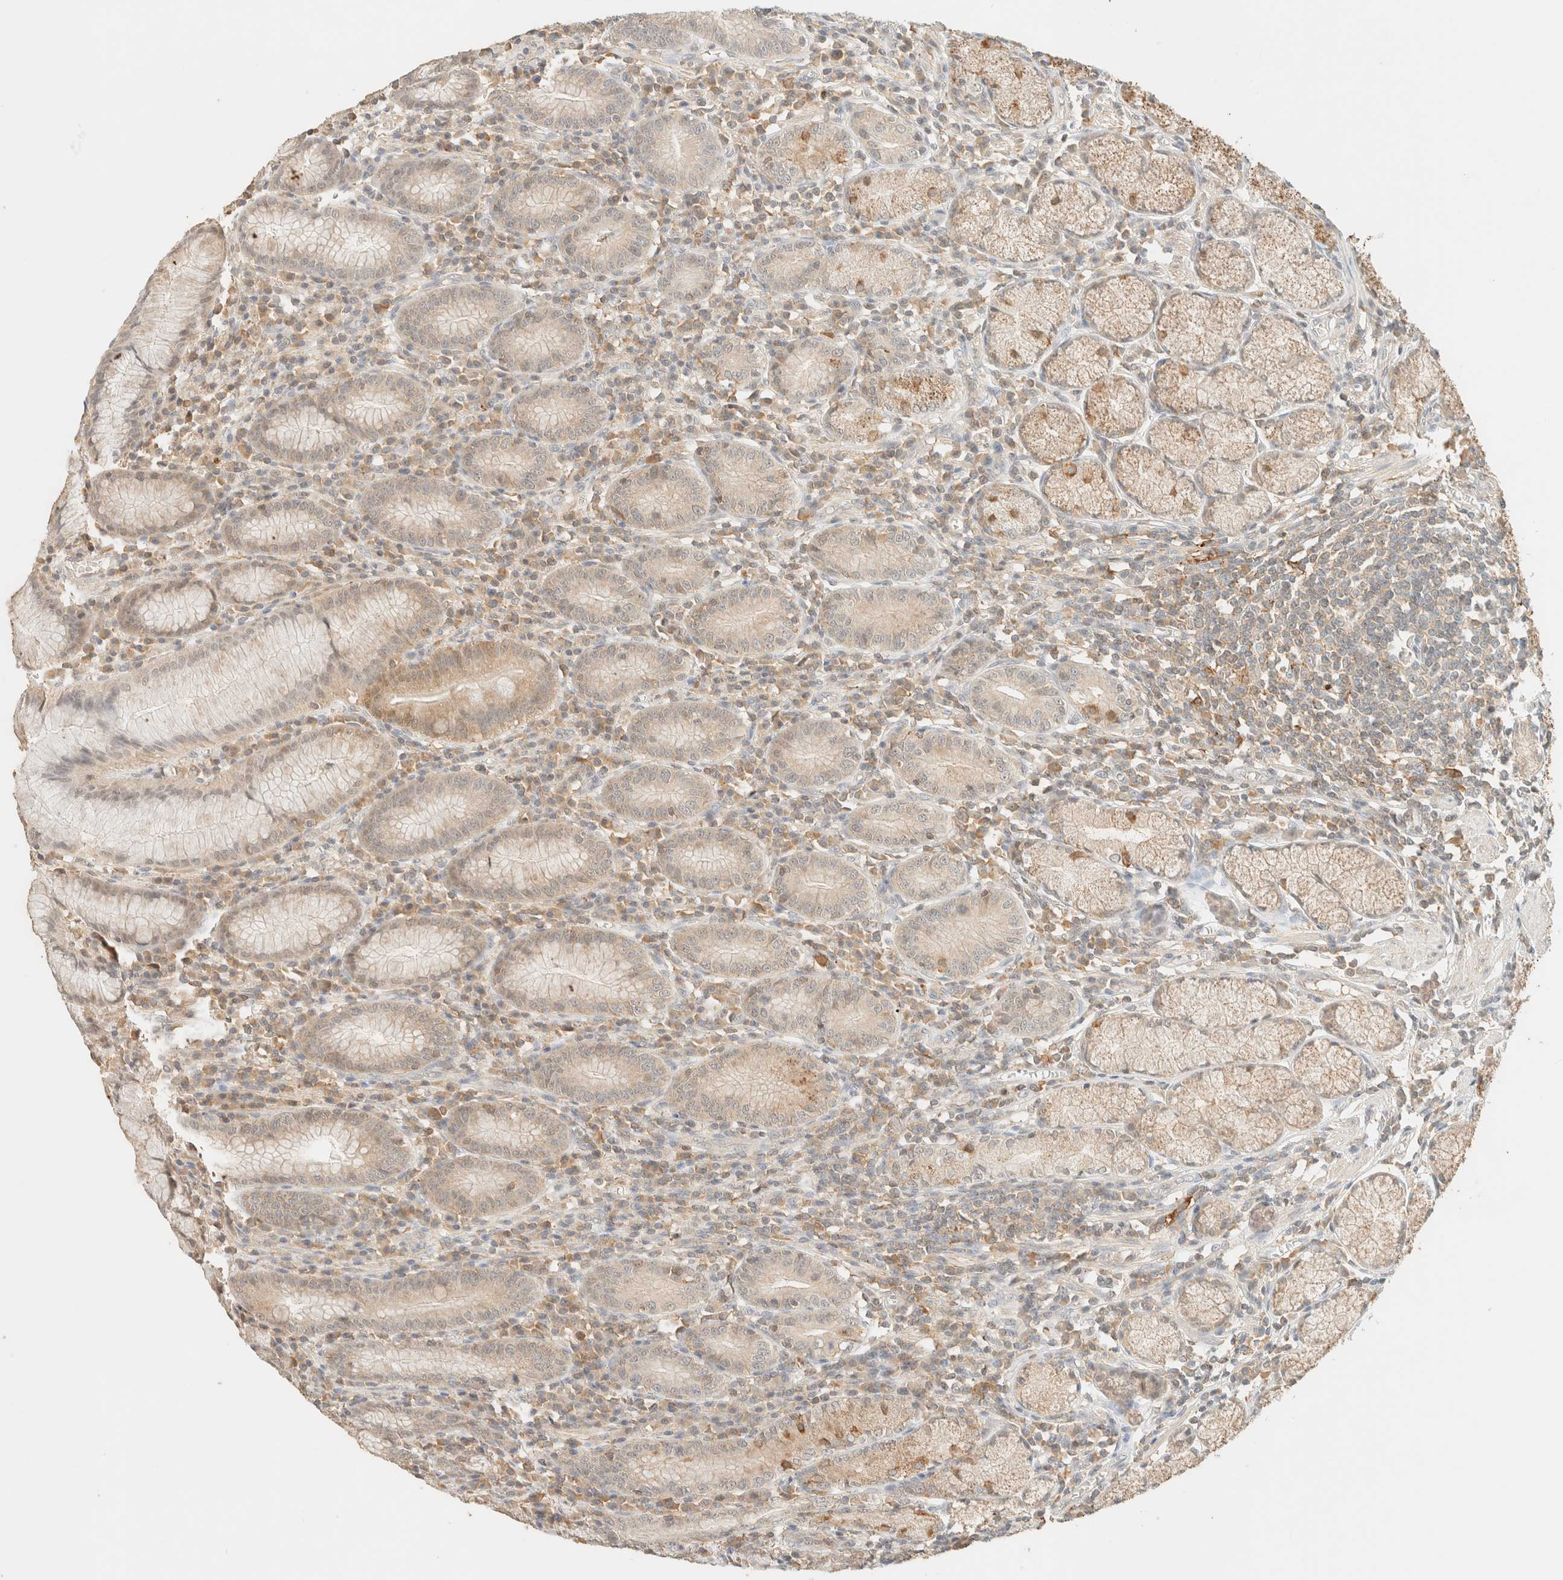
{"staining": {"intensity": "weak", "quantity": ">75%", "location": "cytoplasmic/membranous"}, "tissue": "stomach", "cell_type": "Glandular cells", "image_type": "normal", "snomed": [{"axis": "morphology", "description": "Normal tissue, NOS"}, {"axis": "topography", "description": "Stomach"}], "caption": "DAB immunohistochemical staining of normal human stomach demonstrates weak cytoplasmic/membranous protein positivity in about >75% of glandular cells.", "gene": "TIMD4", "patient": {"sex": "male", "age": 55}}